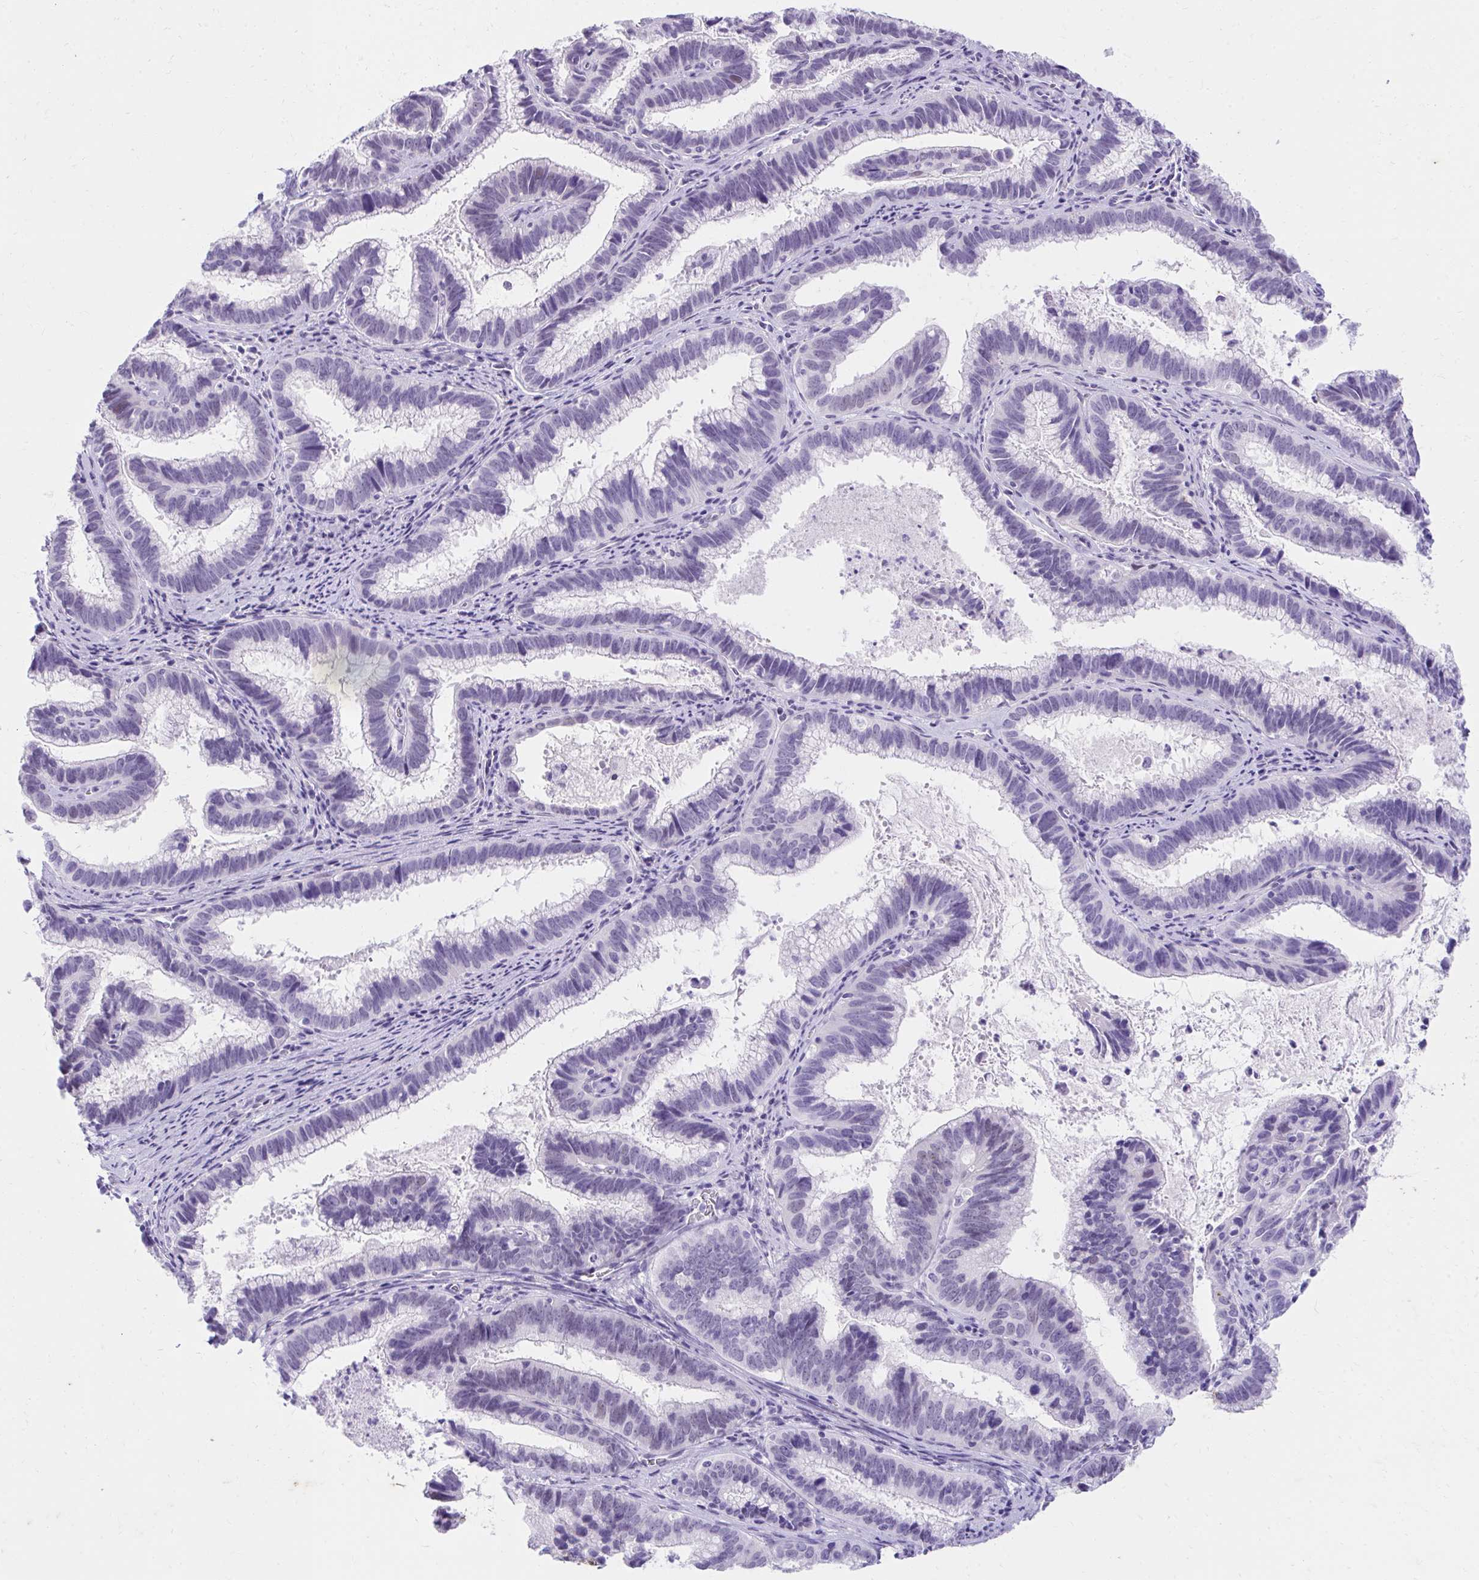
{"staining": {"intensity": "negative", "quantity": "none", "location": "none"}, "tissue": "cervical cancer", "cell_type": "Tumor cells", "image_type": "cancer", "snomed": [{"axis": "morphology", "description": "Adenocarcinoma, NOS"}, {"axis": "topography", "description": "Cervix"}], "caption": "Cervical cancer stained for a protein using immunohistochemistry exhibits no staining tumor cells.", "gene": "KLK1", "patient": {"sex": "female", "age": 61}}